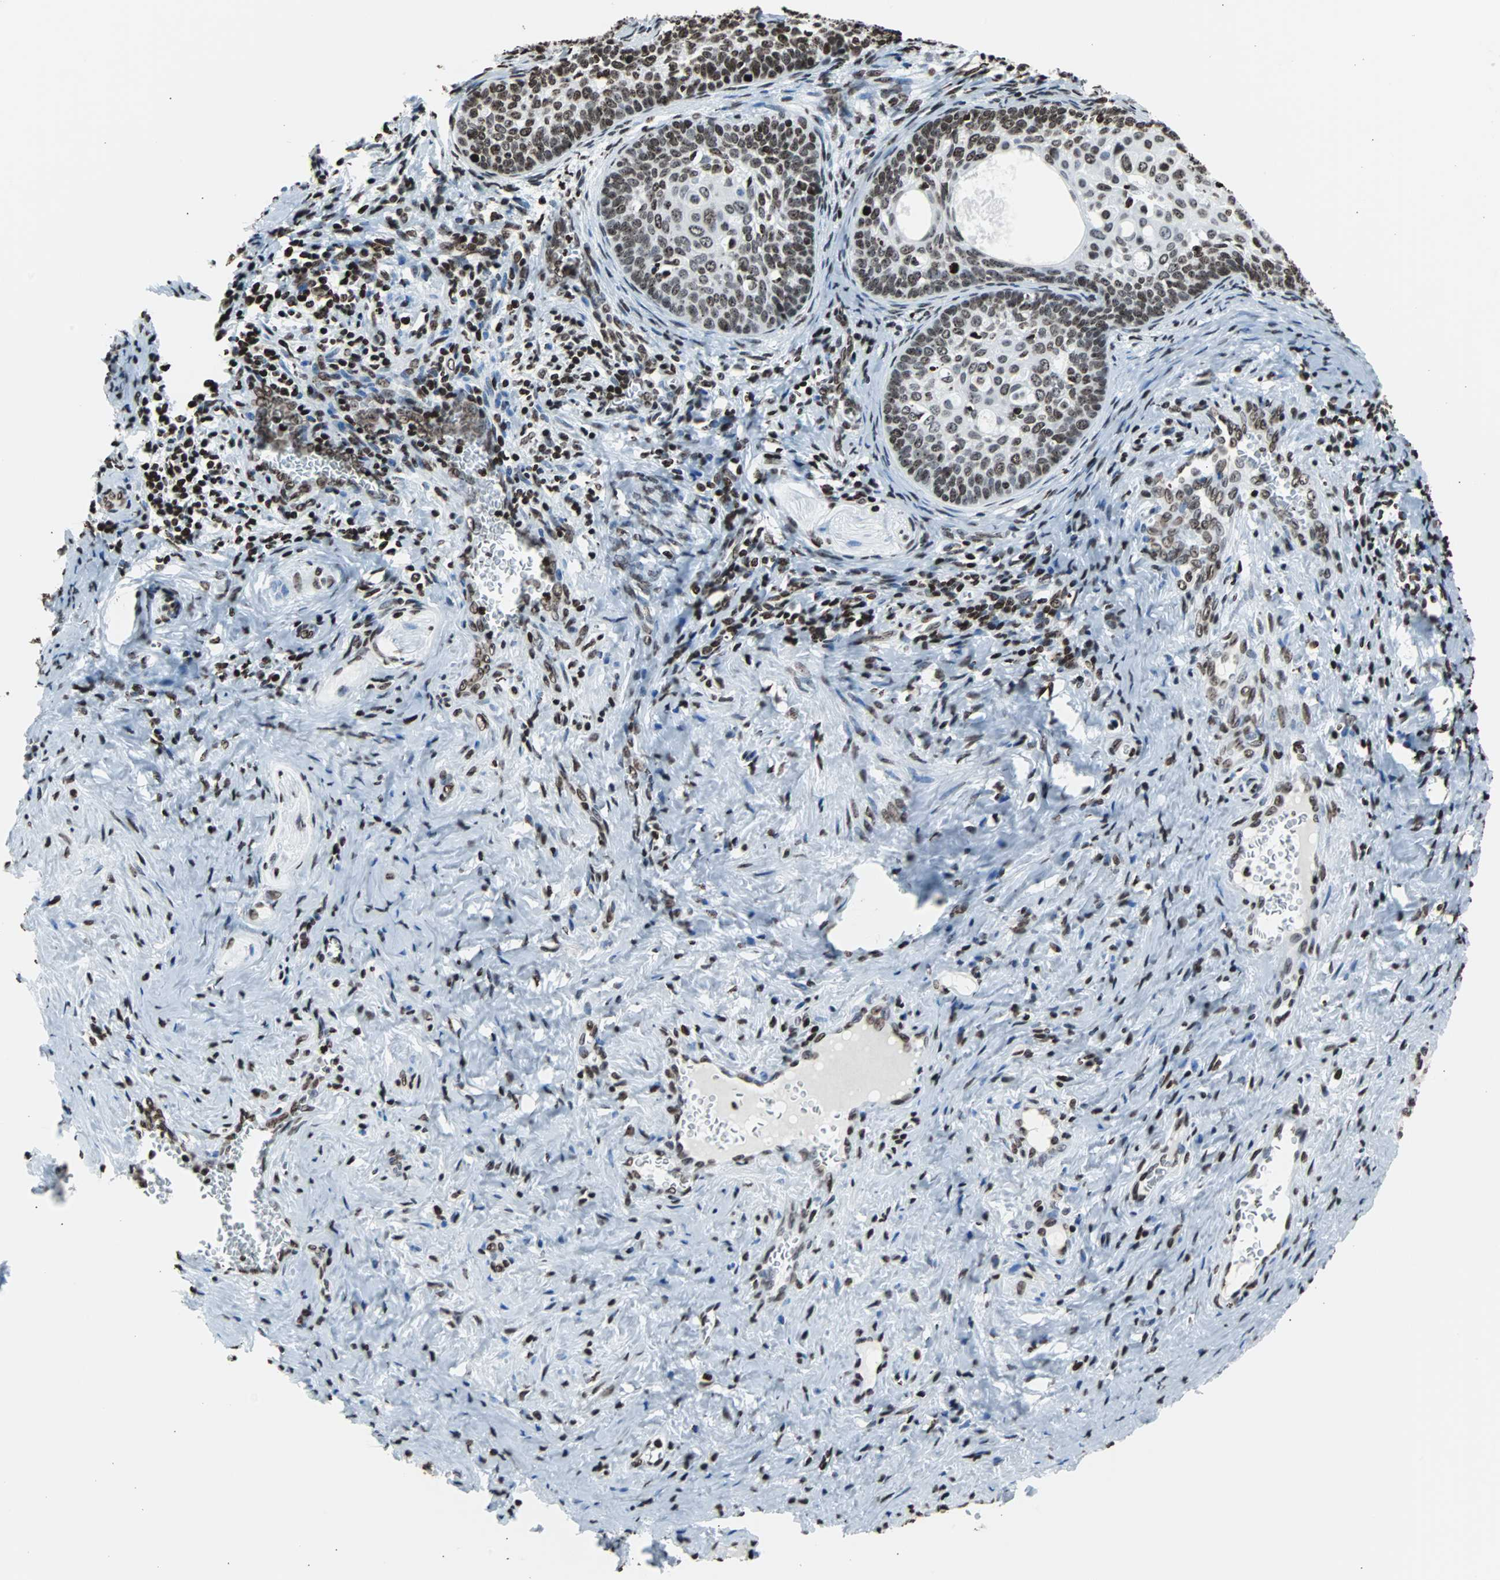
{"staining": {"intensity": "moderate", "quantity": ">75%", "location": "nuclear"}, "tissue": "cervical cancer", "cell_type": "Tumor cells", "image_type": "cancer", "snomed": [{"axis": "morphology", "description": "Squamous cell carcinoma, NOS"}, {"axis": "topography", "description": "Cervix"}], "caption": "Protein staining reveals moderate nuclear positivity in about >75% of tumor cells in cervical cancer (squamous cell carcinoma). Using DAB (brown) and hematoxylin (blue) stains, captured at high magnification using brightfield microscopy.", "gene": "H2BC18", "patient": {"sex": "female", "age": 33}}